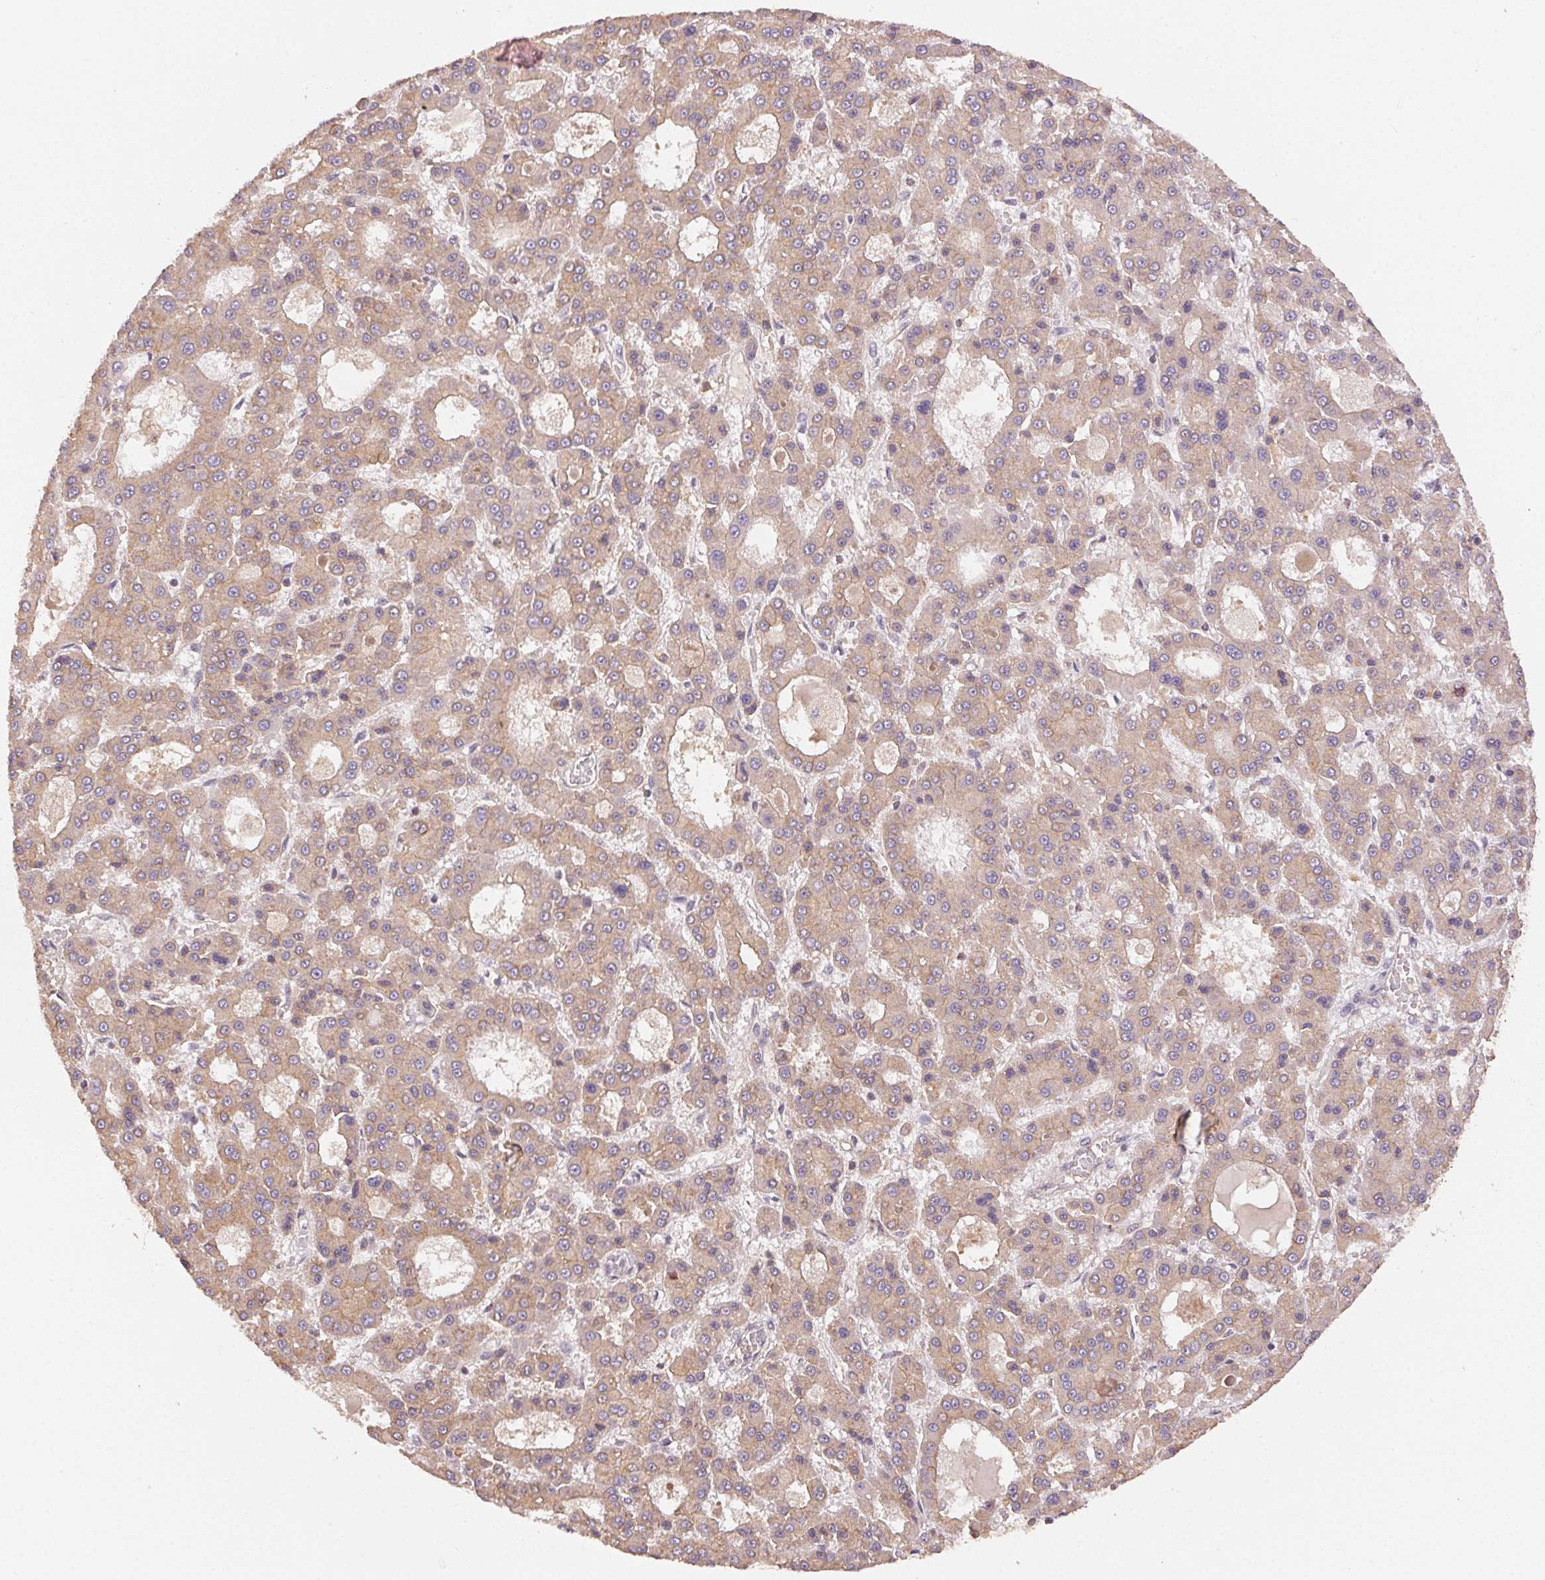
{"staining": {"intensity": "moderate", "quantity": ">75%", "location": "cytoplasmic/membranous"}, "tissue": "liver cancer", "cell_type": "Tumor cells", "image_type": "cancer", "snomed": [{"axis": "morphology", "description": "Carcinoma, Hepatocellular, NOS"}, {"axis": "topography", "description": "Liver"}], "caption": "Immunohistochemical staining of human liver hepatocellular carcinoma exhibits moderate cytoplasmic/membranous protein expression in about >75% of tumor cells.", "gene": "MAPKAPK2", "patient": {"sex": "male", "age": 70}}